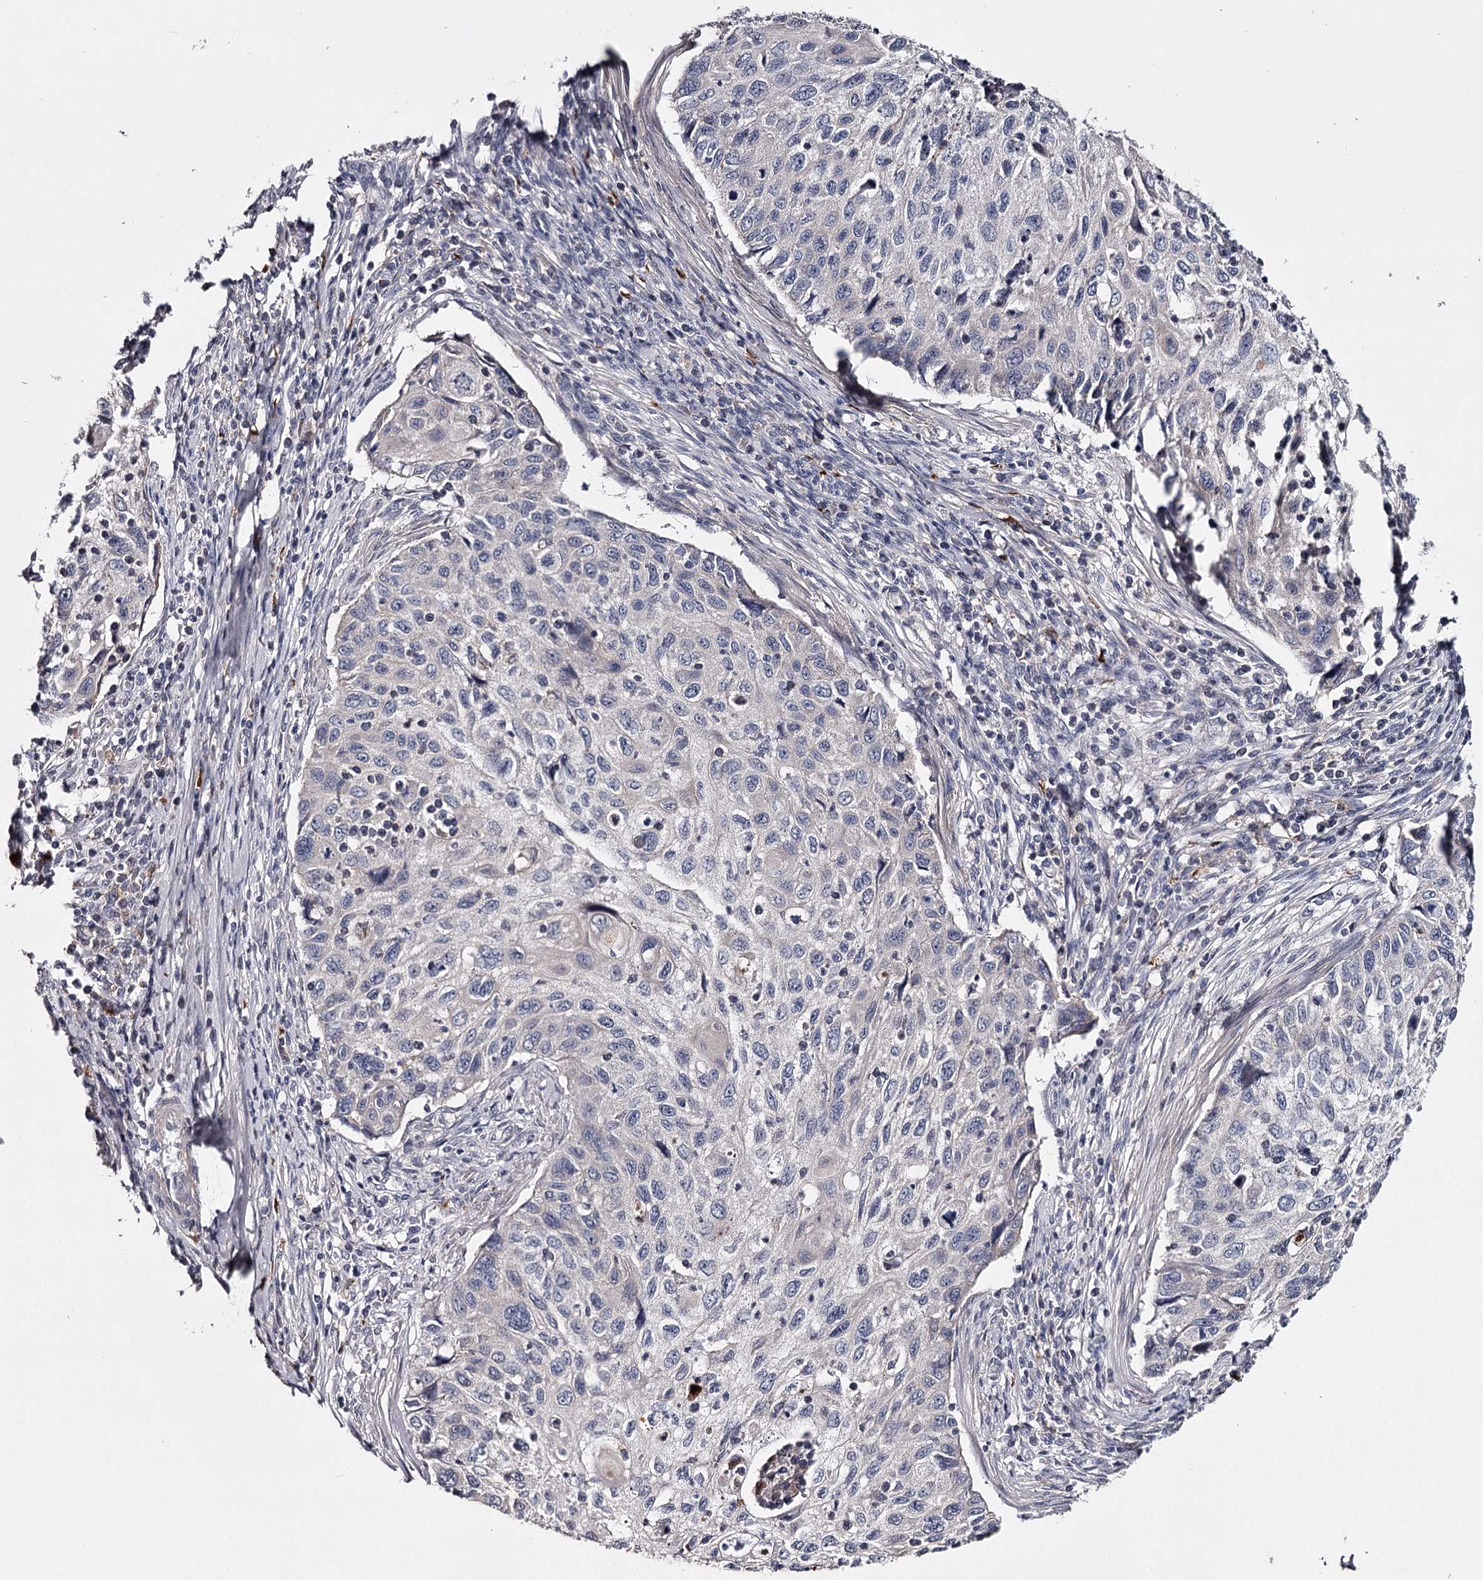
{"staining": {"intensity": "negative", "quantity": "none", "location": "none"}, "tissue": "cervical cancer", "cell_type": "Tumor cells", "image_type": "cancer", "snomed": [{"axis": "morphology", "description": "Squamous cell carcinoma, NOS"}, {"axis": "topography", "description": "Cervix"}], "caption": "This is an immunohistochemistry micrograph of human cervical cancer. There is no staining in tumor cells.", "gene": "FDXACB1", "patient": {"sex": "female", "age": 70}}